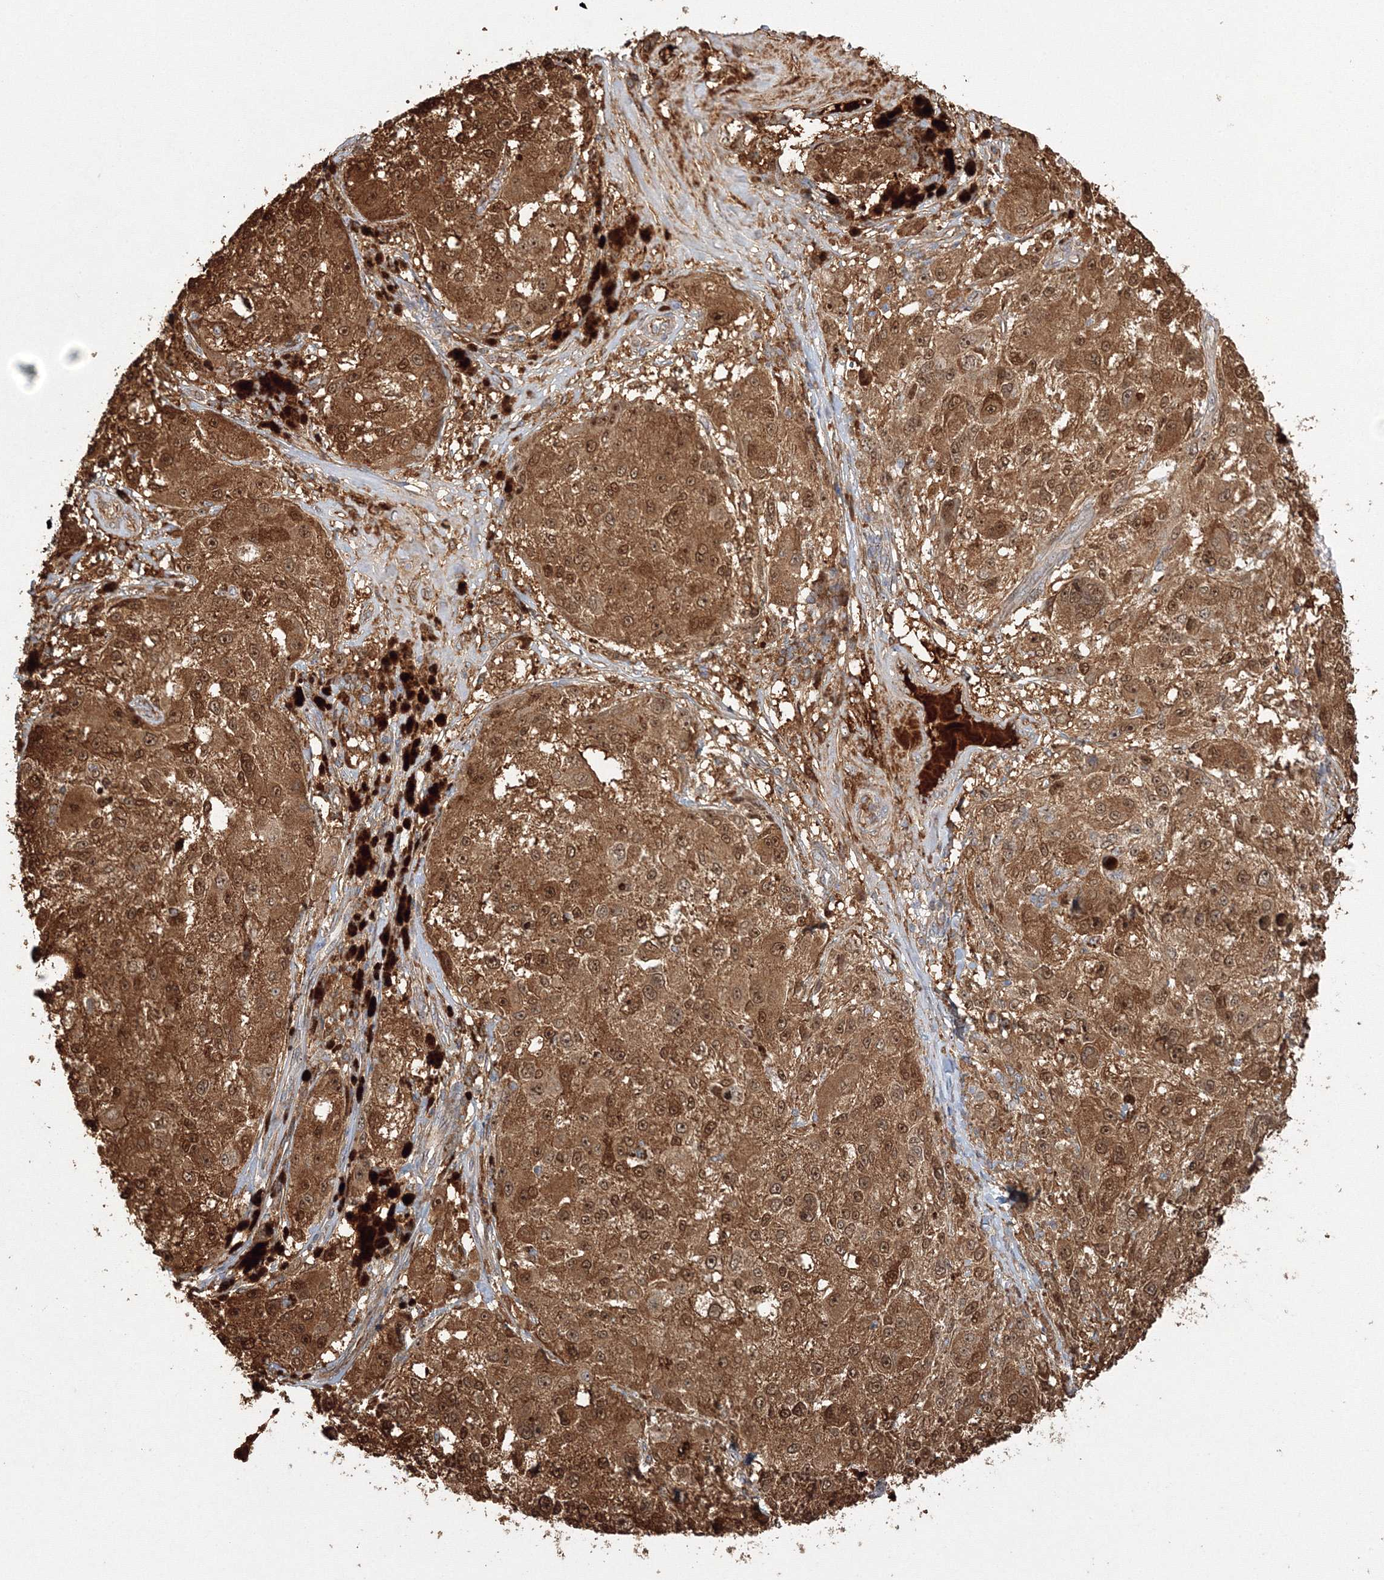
{"staining": {"intensity": "strong", "quantity": ">75%", "location": "cytoplasmic/membranous,nuclear"}, "tissue": "melanoma", "cell_type": "Tumor cells", "image_type": "cancer", "snomed": [{"axis": "morphology", "description": "Necrosis, NOS"}, {"axis": "morphology", "description": "Malignant melanoma, NOS"}, {"axis": "topography", "description": "Skin"}], "caption": "This histopathology image reveals IHC staining of human melanoma, with high strong cytoplasmic/membranous and nuclear expression in about >75% of tumor cells.", "gene": "NPM3", "patient": {"sex": "female", "age": 87}}